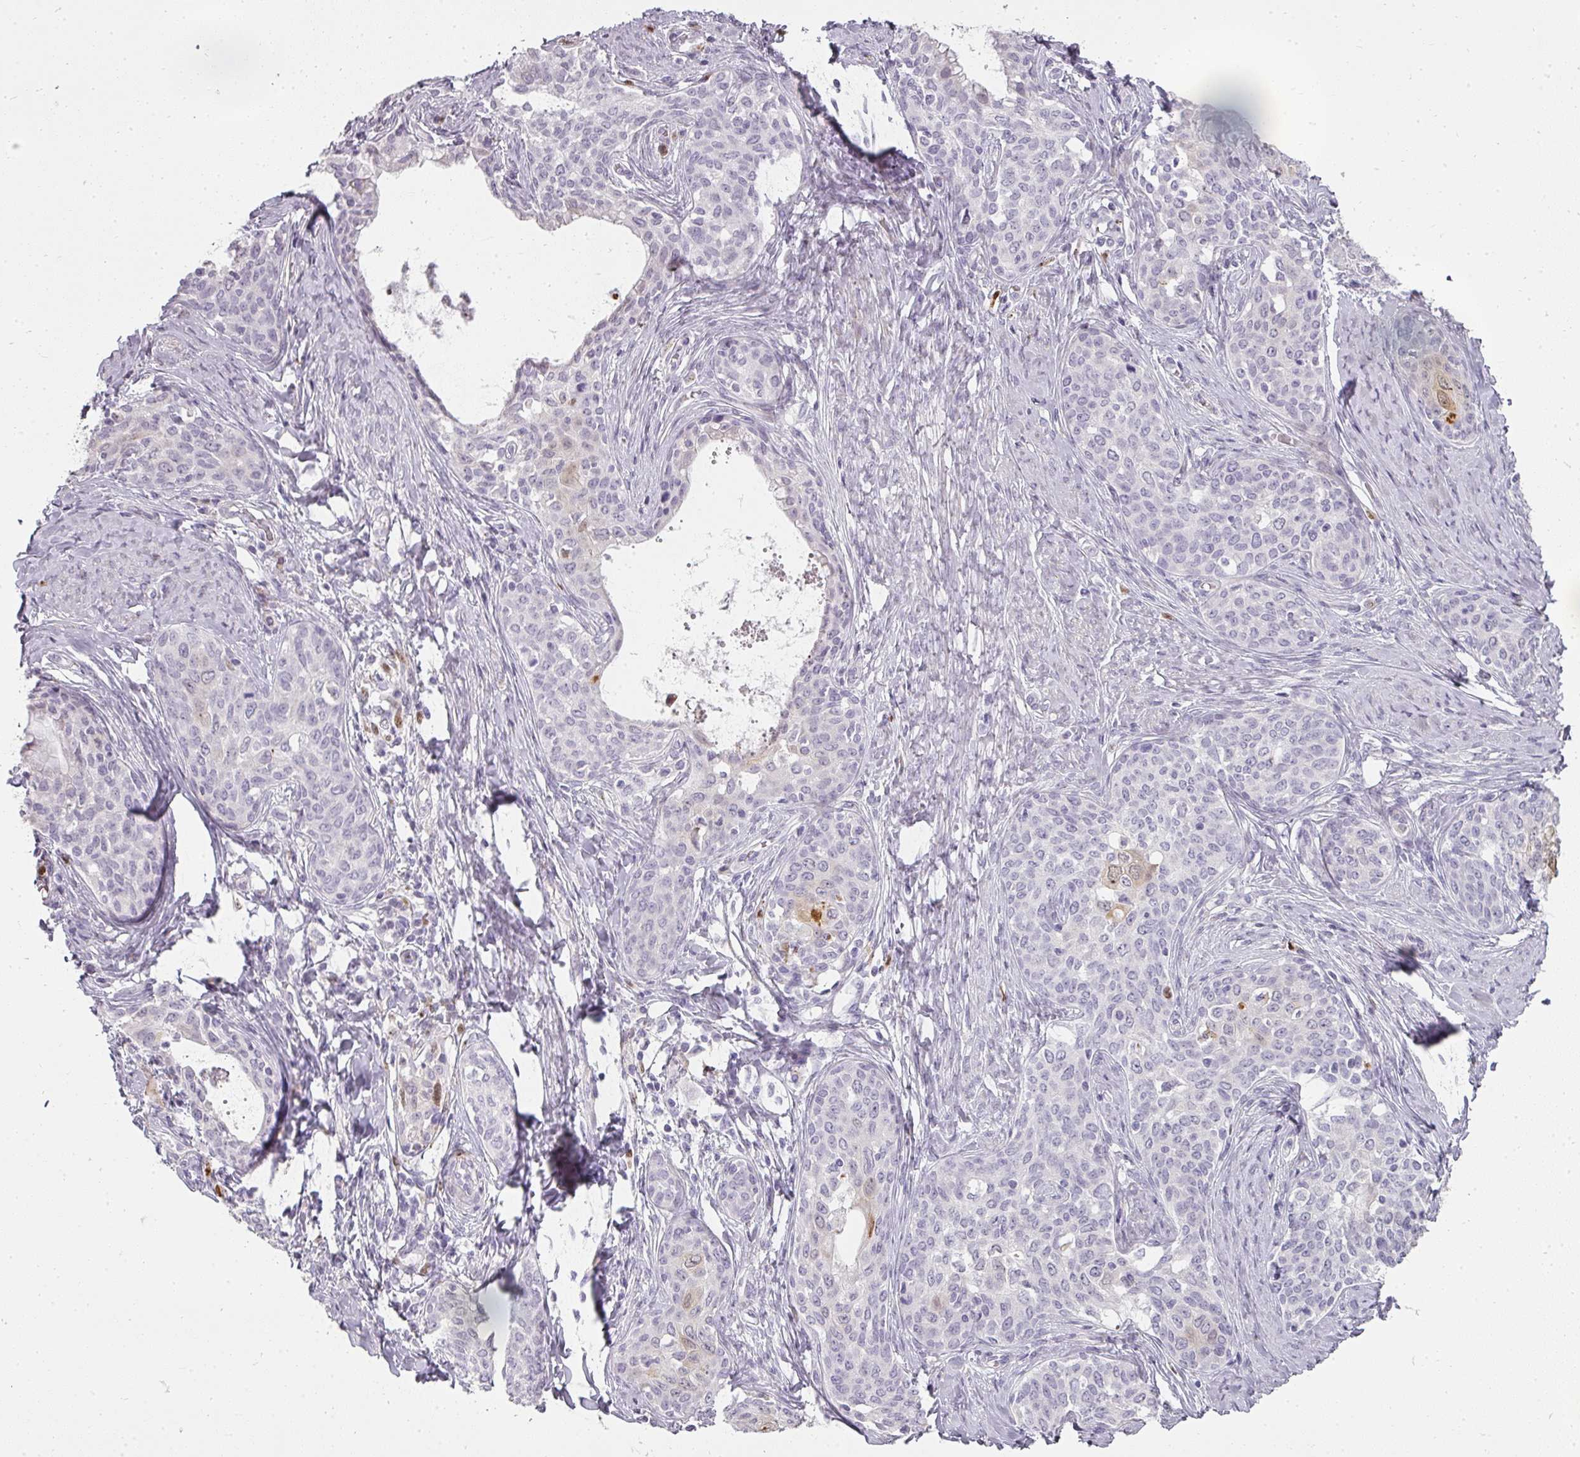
{"staining": {"intensity": "weak", "quantity": "<25%", "location": "cytoplasmic/membranous"}, "tissue": "cervical cancer", "cell_type": "Tumor cells", "image_type": "cancer", "snomed": [{"axis": "morphology", "description": "Squamous cell carcinoma, NOS"}, {"axis": "morphology", "description": "Adenocarcinoma, NOS"}, {"axis": "topography", "description": "Cervix"}], "caption": "DAB (3,3'-diaminobenzidine) immunohistochemical staining of human cervical squamous cell carcinoma exhibits no significant expression in tumor cells.", "gene": "BIK", "patient": {"sex": "female", "age": 52}}